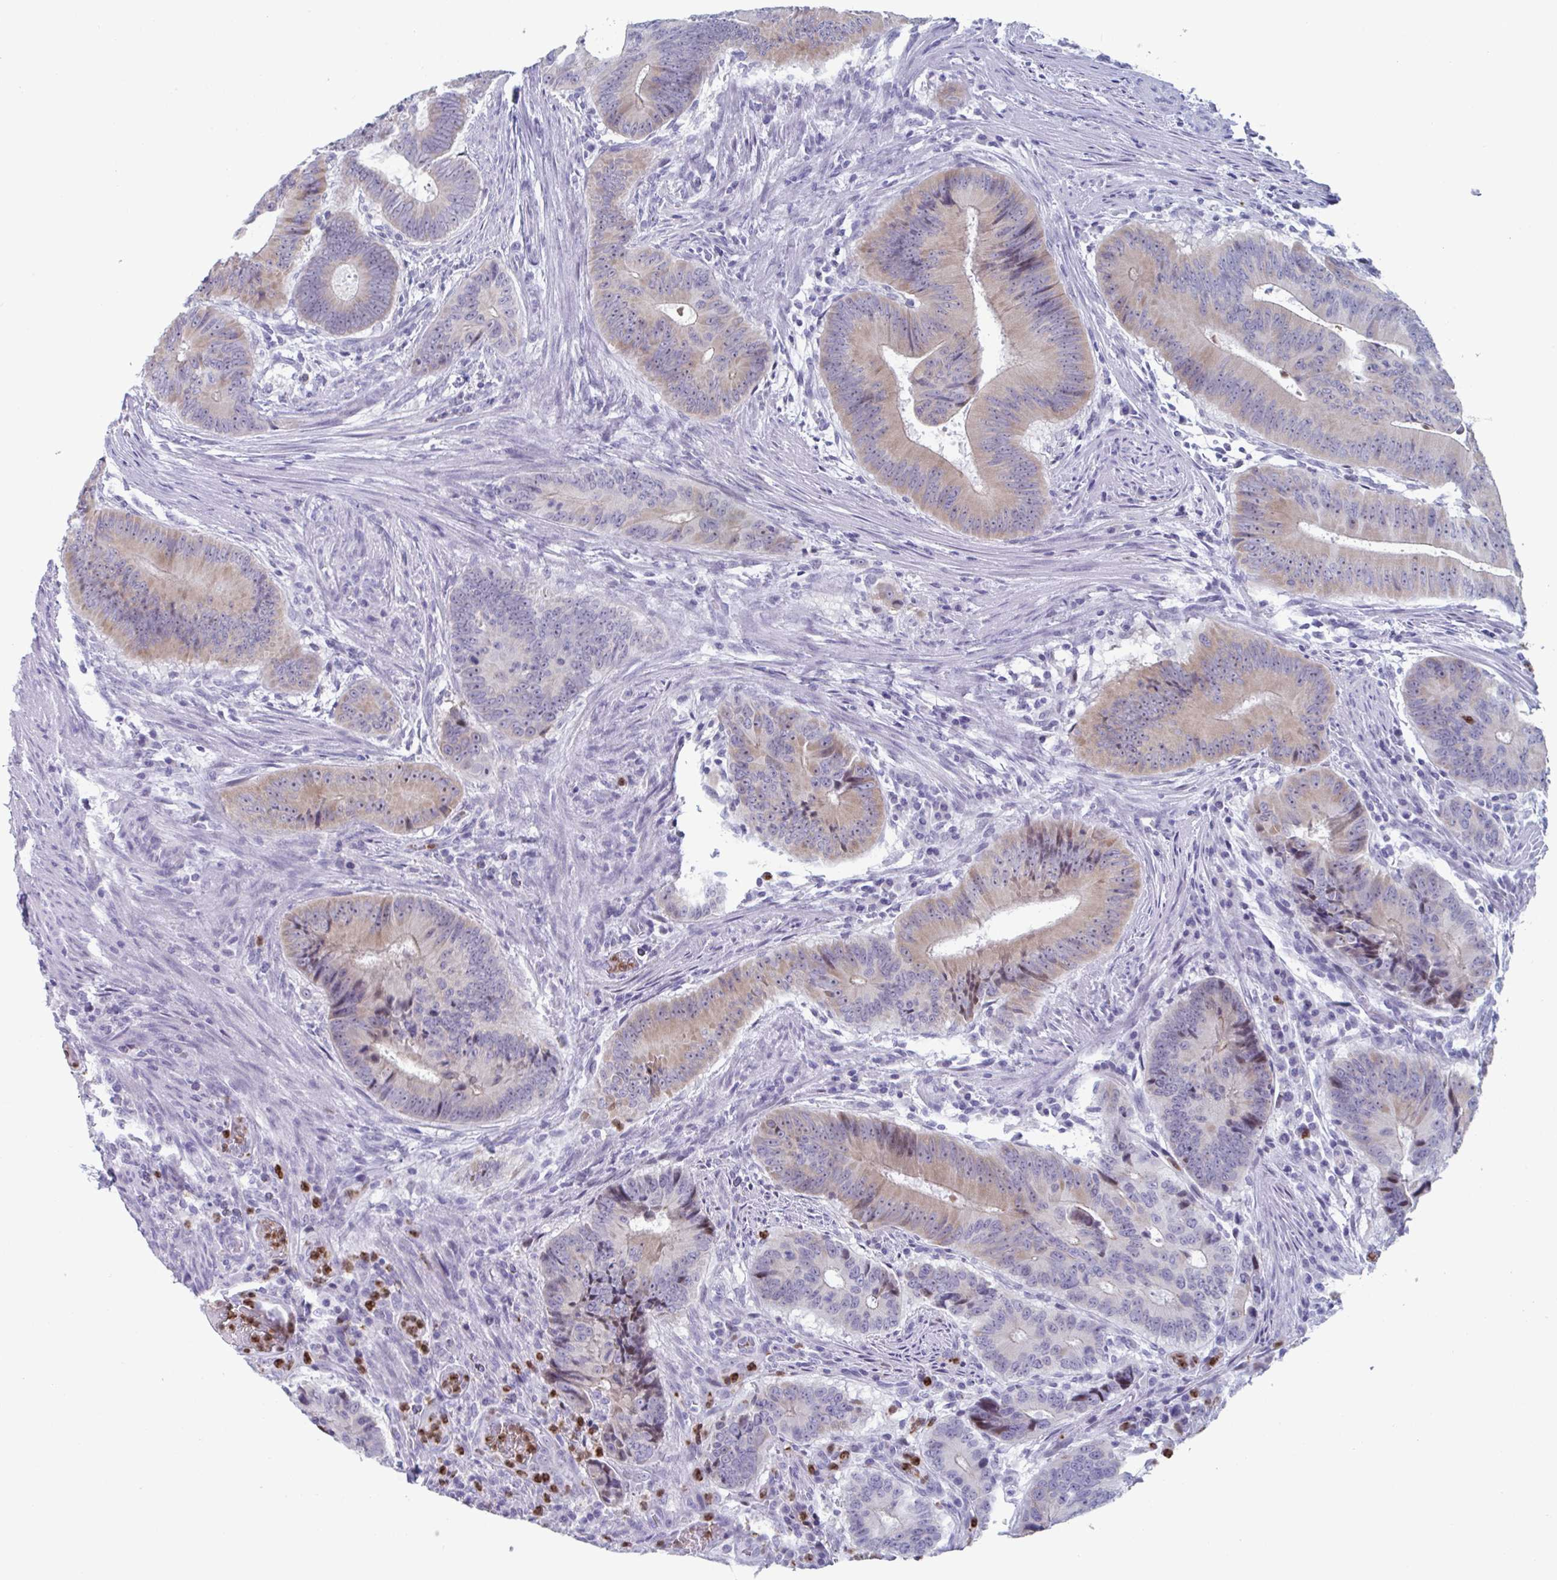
{"staining": {"intensity": "weak", "quantity": "25%-75%", "location": "cytoplasmic/membranous"}, "tissue": "colorectal cancer", "cell_type": "Tumor cells", "image_type": "cancer", "snomed": [{"axis": "morphology", "description": "Adenocarcinoma, NOS"}, {"axis": "topography", "description": "Colon"}], "caption": "Immunohistochemistry micrograph of human adenocarcinoma (colorectal) stained for a protein (brown), which exhibits low levels of weak cytoplasmic/membranous expression in about 25%-75% of tumor cells.", "gene": "CYP4F11", "patient": {"sex": "male", "age": 62}}